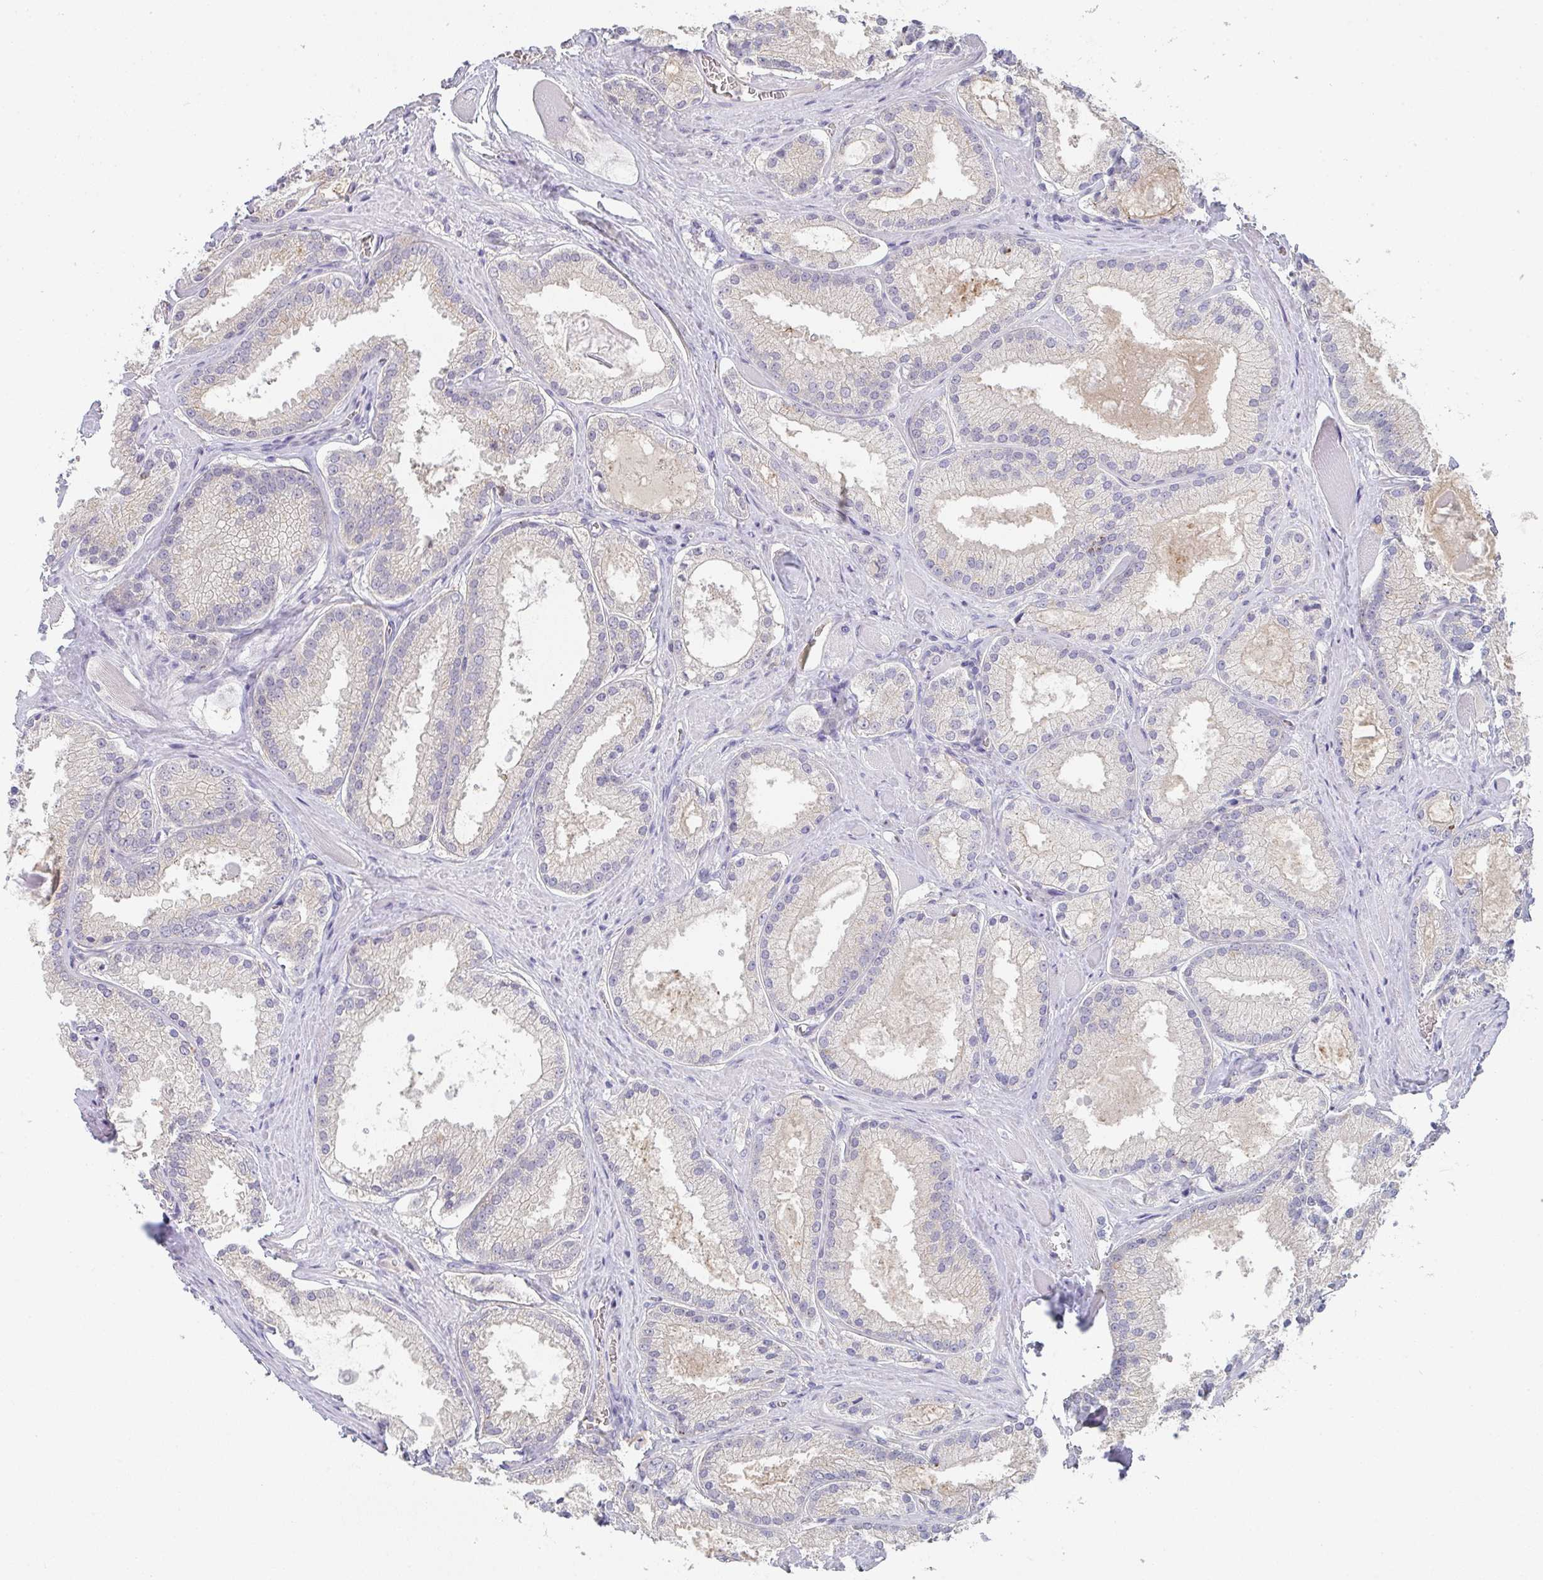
{"staining": {"intensity": "negative", "quantity": "none", "location": "none"}, "tissue": "prostate cancer", "cell_type": "Tumor cells", "image_type": "cancer", "snomed": [{"axis": "morphology", "description": "Adenocarcinoma, High grade"}, {"axis": "topography", "description": "Prostate"}], "caption": "DAB immunohistochemical staining of prostate cancer (high-grade adenocarcinoma) demonstrates no significant positivity in tumor cells. (IHC, brightfield microscopy, high magnification).", "gene": "CHMP5", "patient": {"sex": "male", "age": 68}}